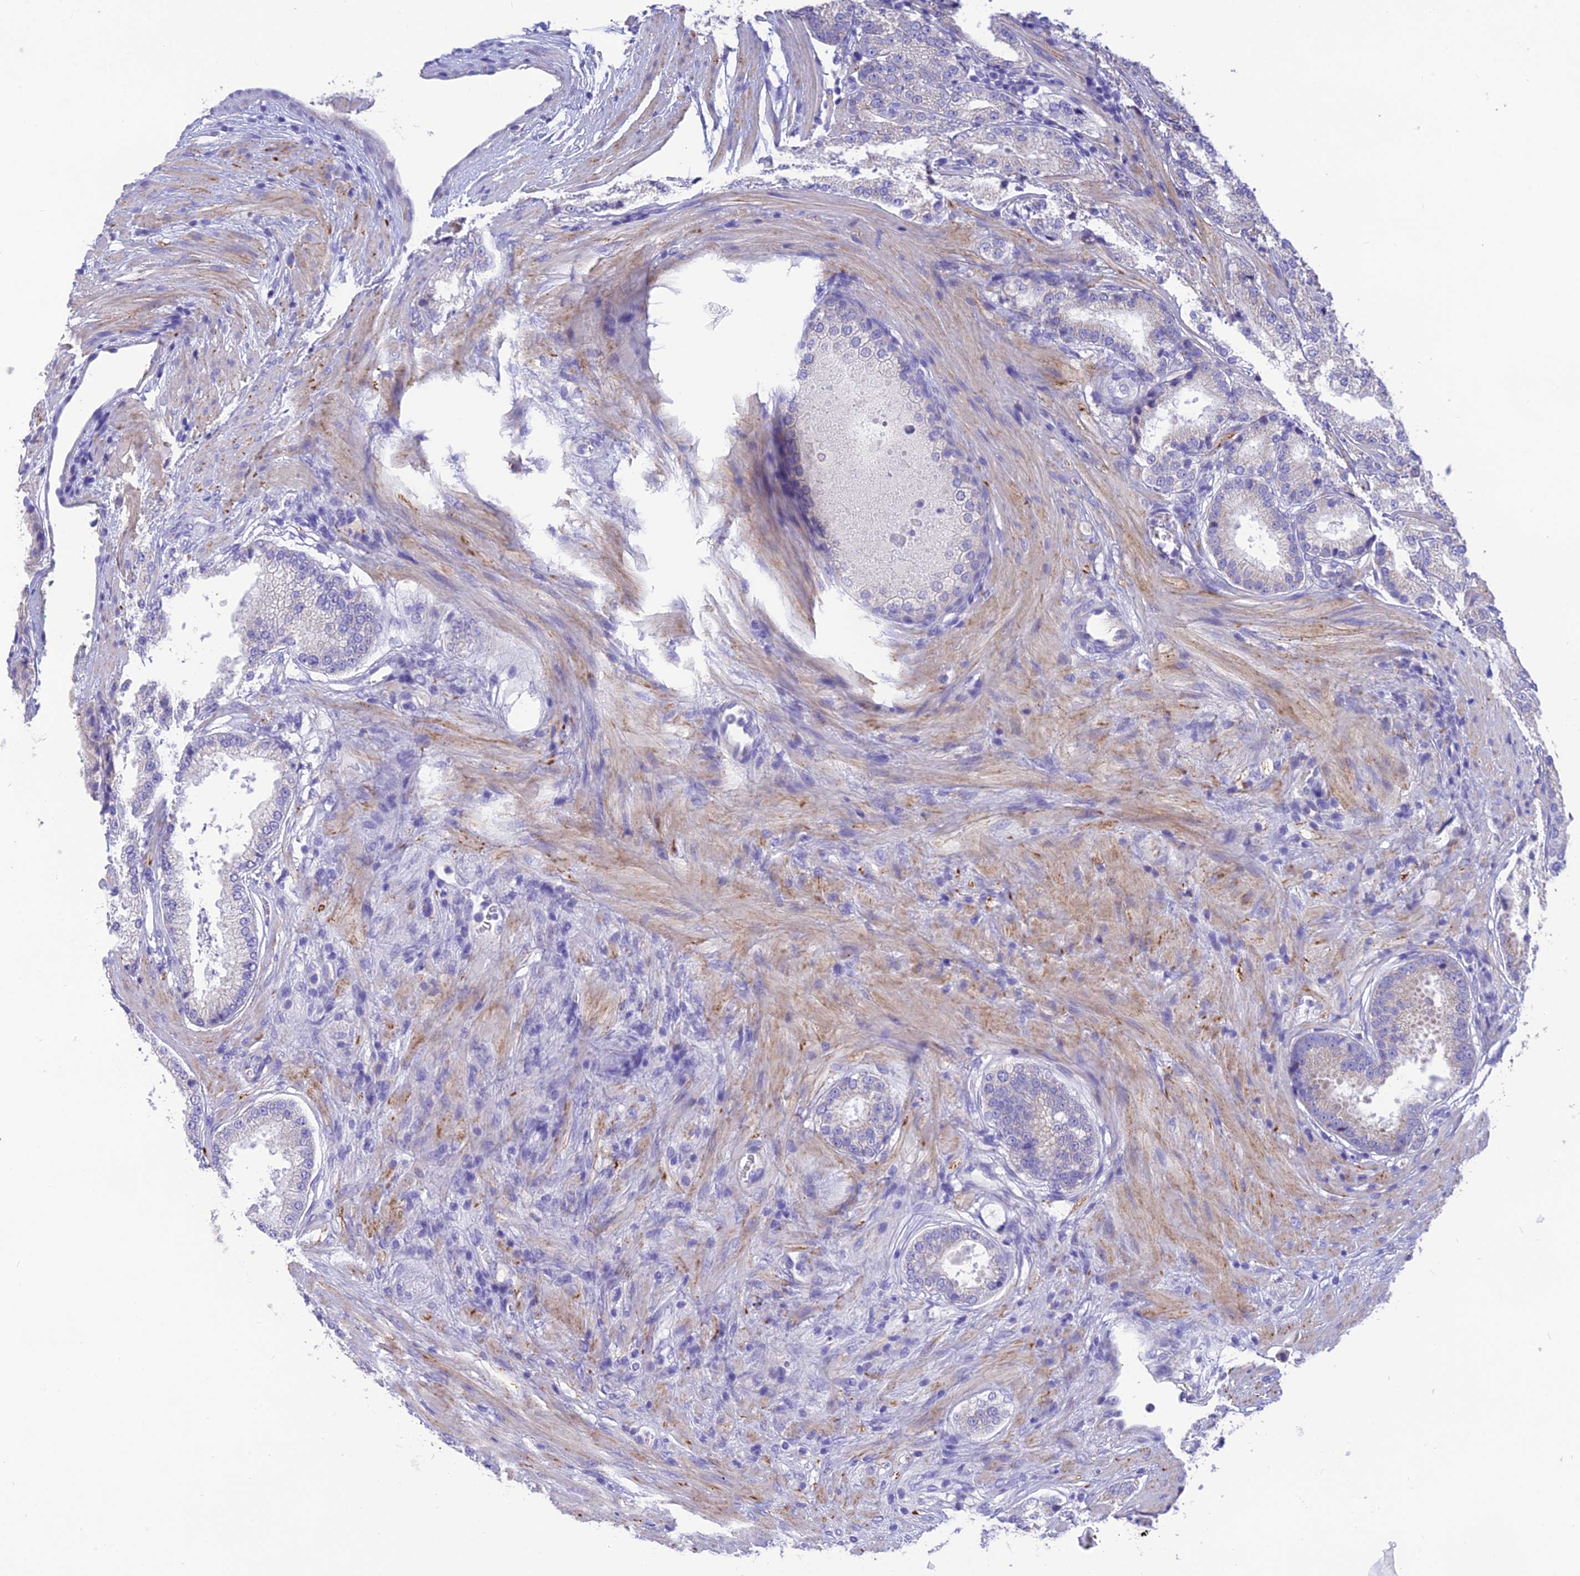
{"staining": {"intensity": "negative", "quantity": "none", "location": "none"}, "tissue": "prostate cancer", "cell_type": "Tumor cells", "image_type": "cancer", "snomed": [{"axis": "morphology", "description": "Adenocarcinoma, Low grade"}, {"axis": "topography", "description": "Prostate"}], "caption": "An IHC image of prostate cancer is shown. There is no staining in tumor cells of prostate cancer. (DAB IHC visualized using brightfield microscopy, high magnification).", "gene": "HSD17B2", "patient": {"sex": "male", "age": 59}}